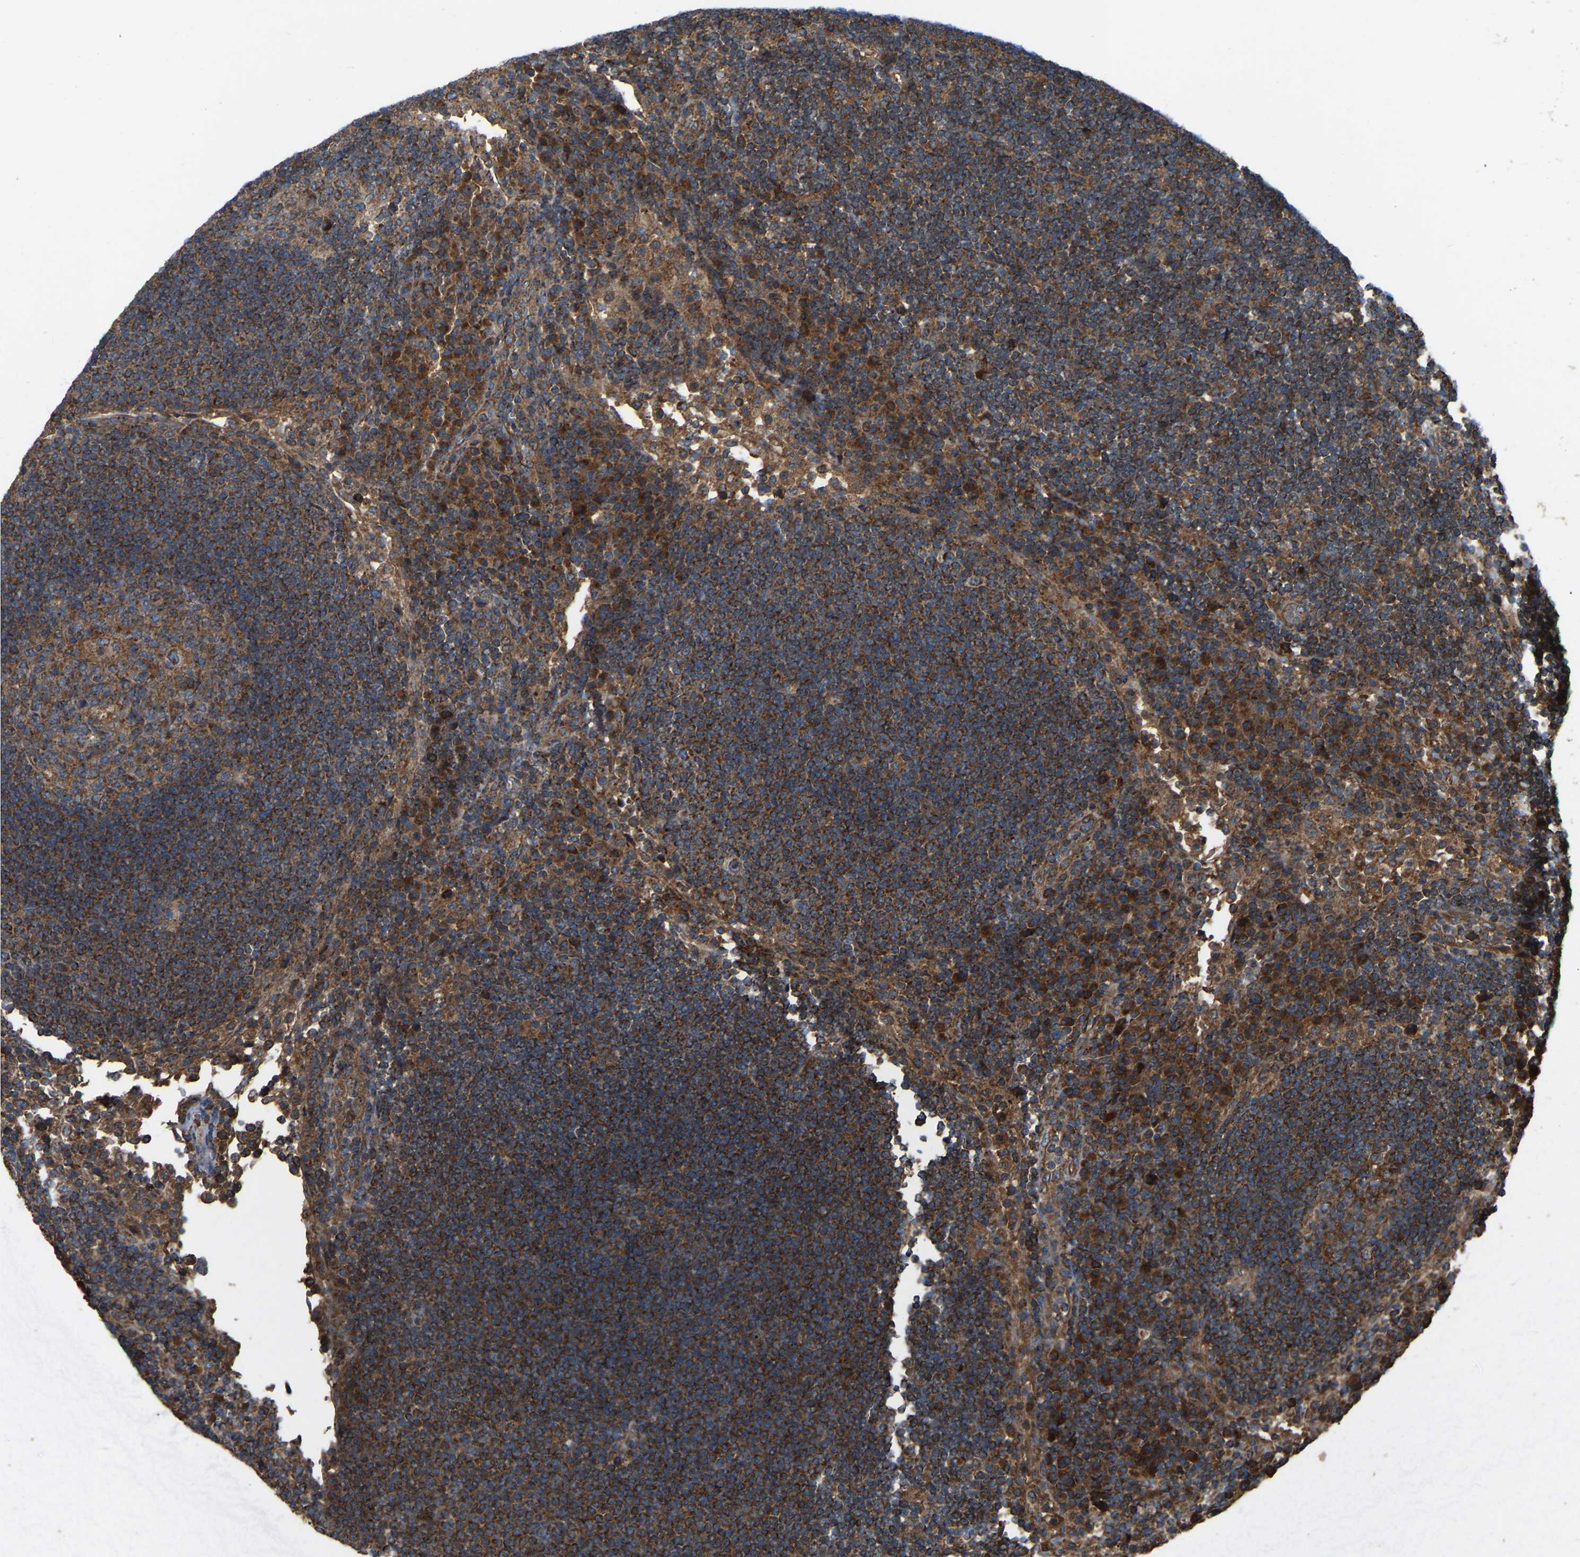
{"staining": {"intensity": "moderate", "quantity": ">75%", "location": "cytoplasmic/membranous"}, "tissue": "lymph node", "cell_type": "Germinal center cells", "image_type": "normal", "snomed": [{"axis": "morphology", "description": "Normal tissue, NOS"}, {"axis": "topography", "description": "Lymph node"}], "caption": "Protein expression by immunohistochemistry reveals moderate cytoplasmic/membranous staining in approximately >75% of germinal center cells in unremarkable lymph node. The staining was performed using DAB, with brown indicating positive protein expression. Nuclei are stained blue with hematoxylin.", "gene": "SAMD9L", "patient": {"sex": "female", "age": 53}}